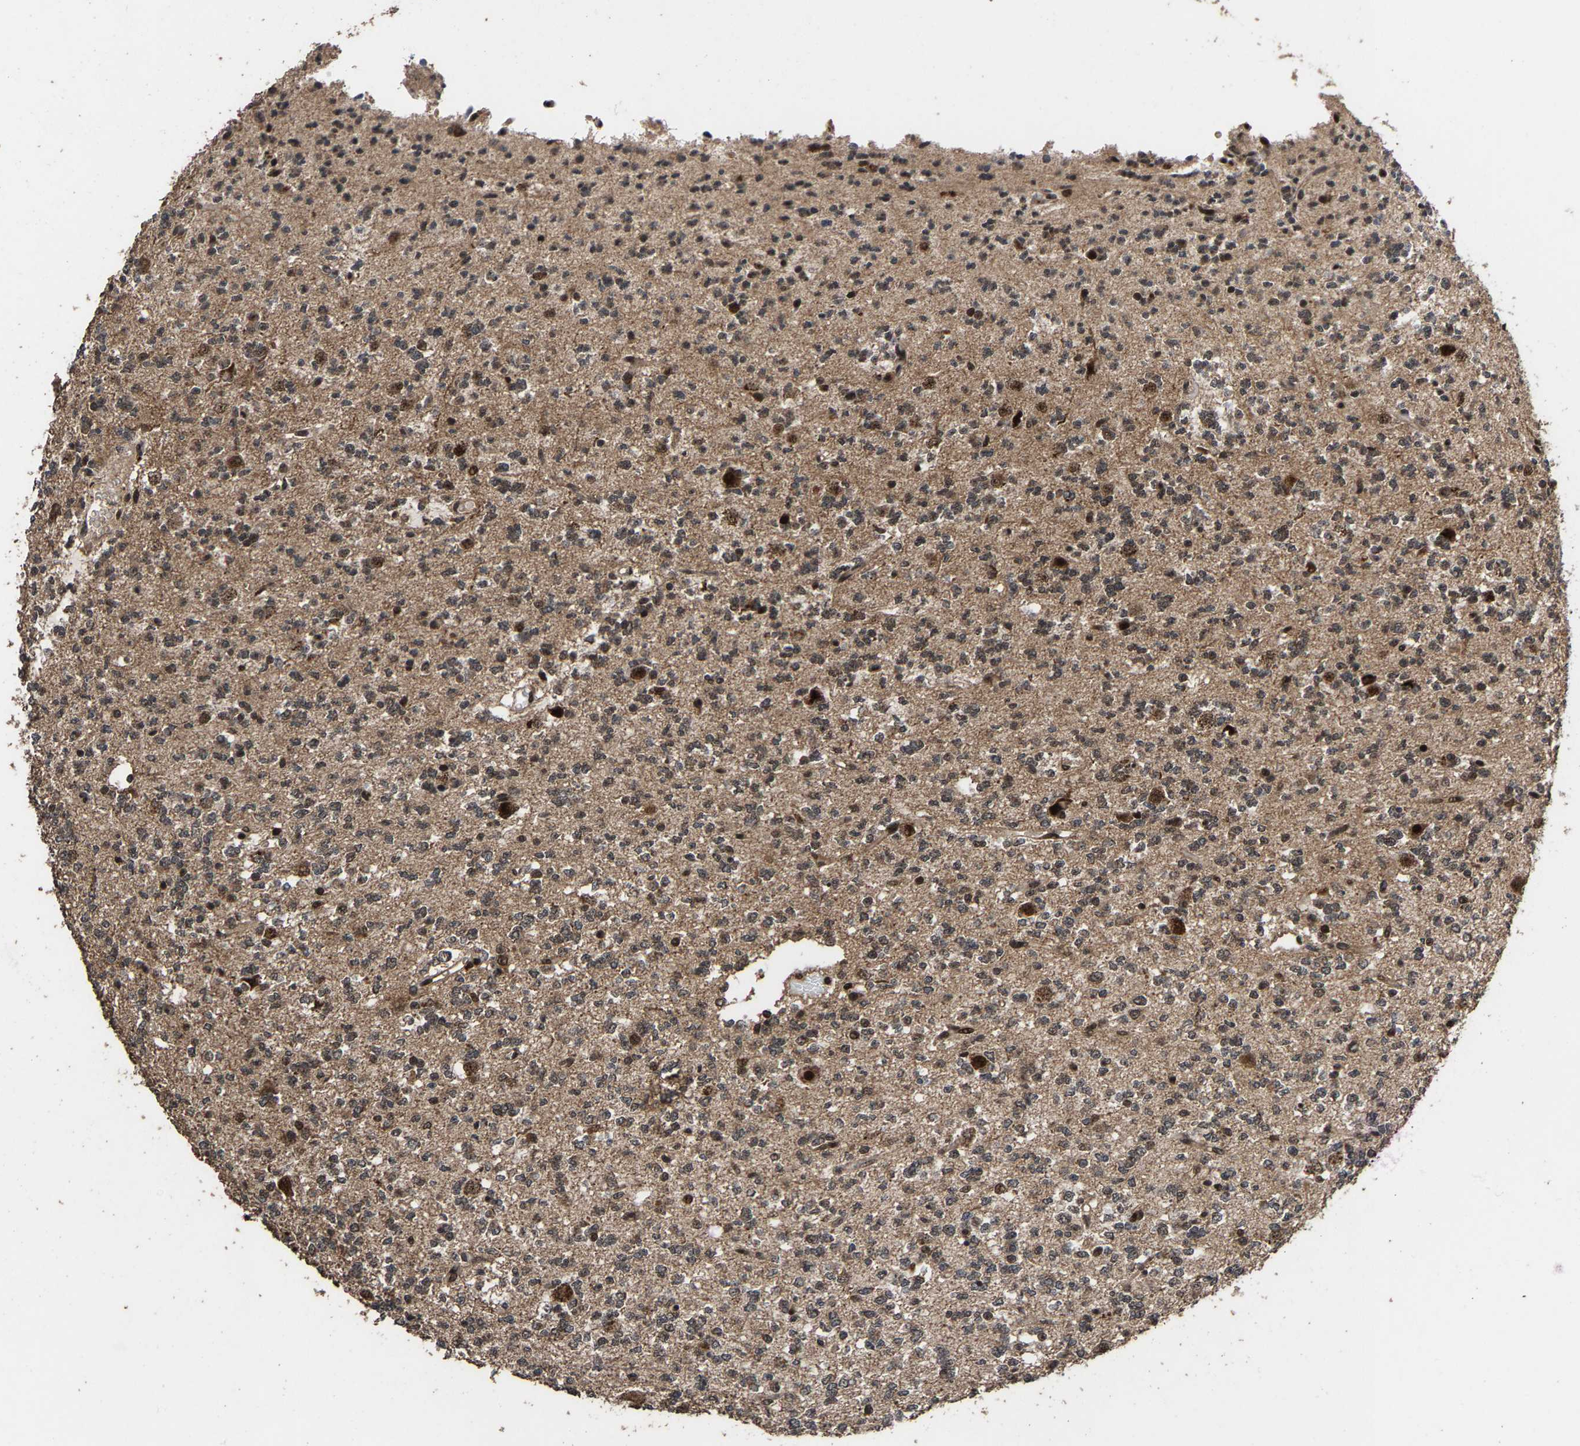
{"staining": {"intensity": "moderate", "quantity": "<25%", "location": "cytoplasmic/membranous,nuclear"}, "tissue": "glioma", "cell_type": "Tumor cells", "image_type": "cancer", "snomed": [{"axis": "morphology", "description": "Glioma, malignant, Low grade"}, {"axis": "topography", "description": "Brain"}], "caption": "Glioma was stained to show a protein in brown. There is low levels of moderate cytoplasmic/membranous and nuclear staining in approximately <25% of tumor cells. The staining is performed using DAB brown chromogen to label protein expression. The nuclei are counter-stained blue using hematoxylin.", "gene": "HAUS6", "patient": {"sex": "male", "age": 38}}